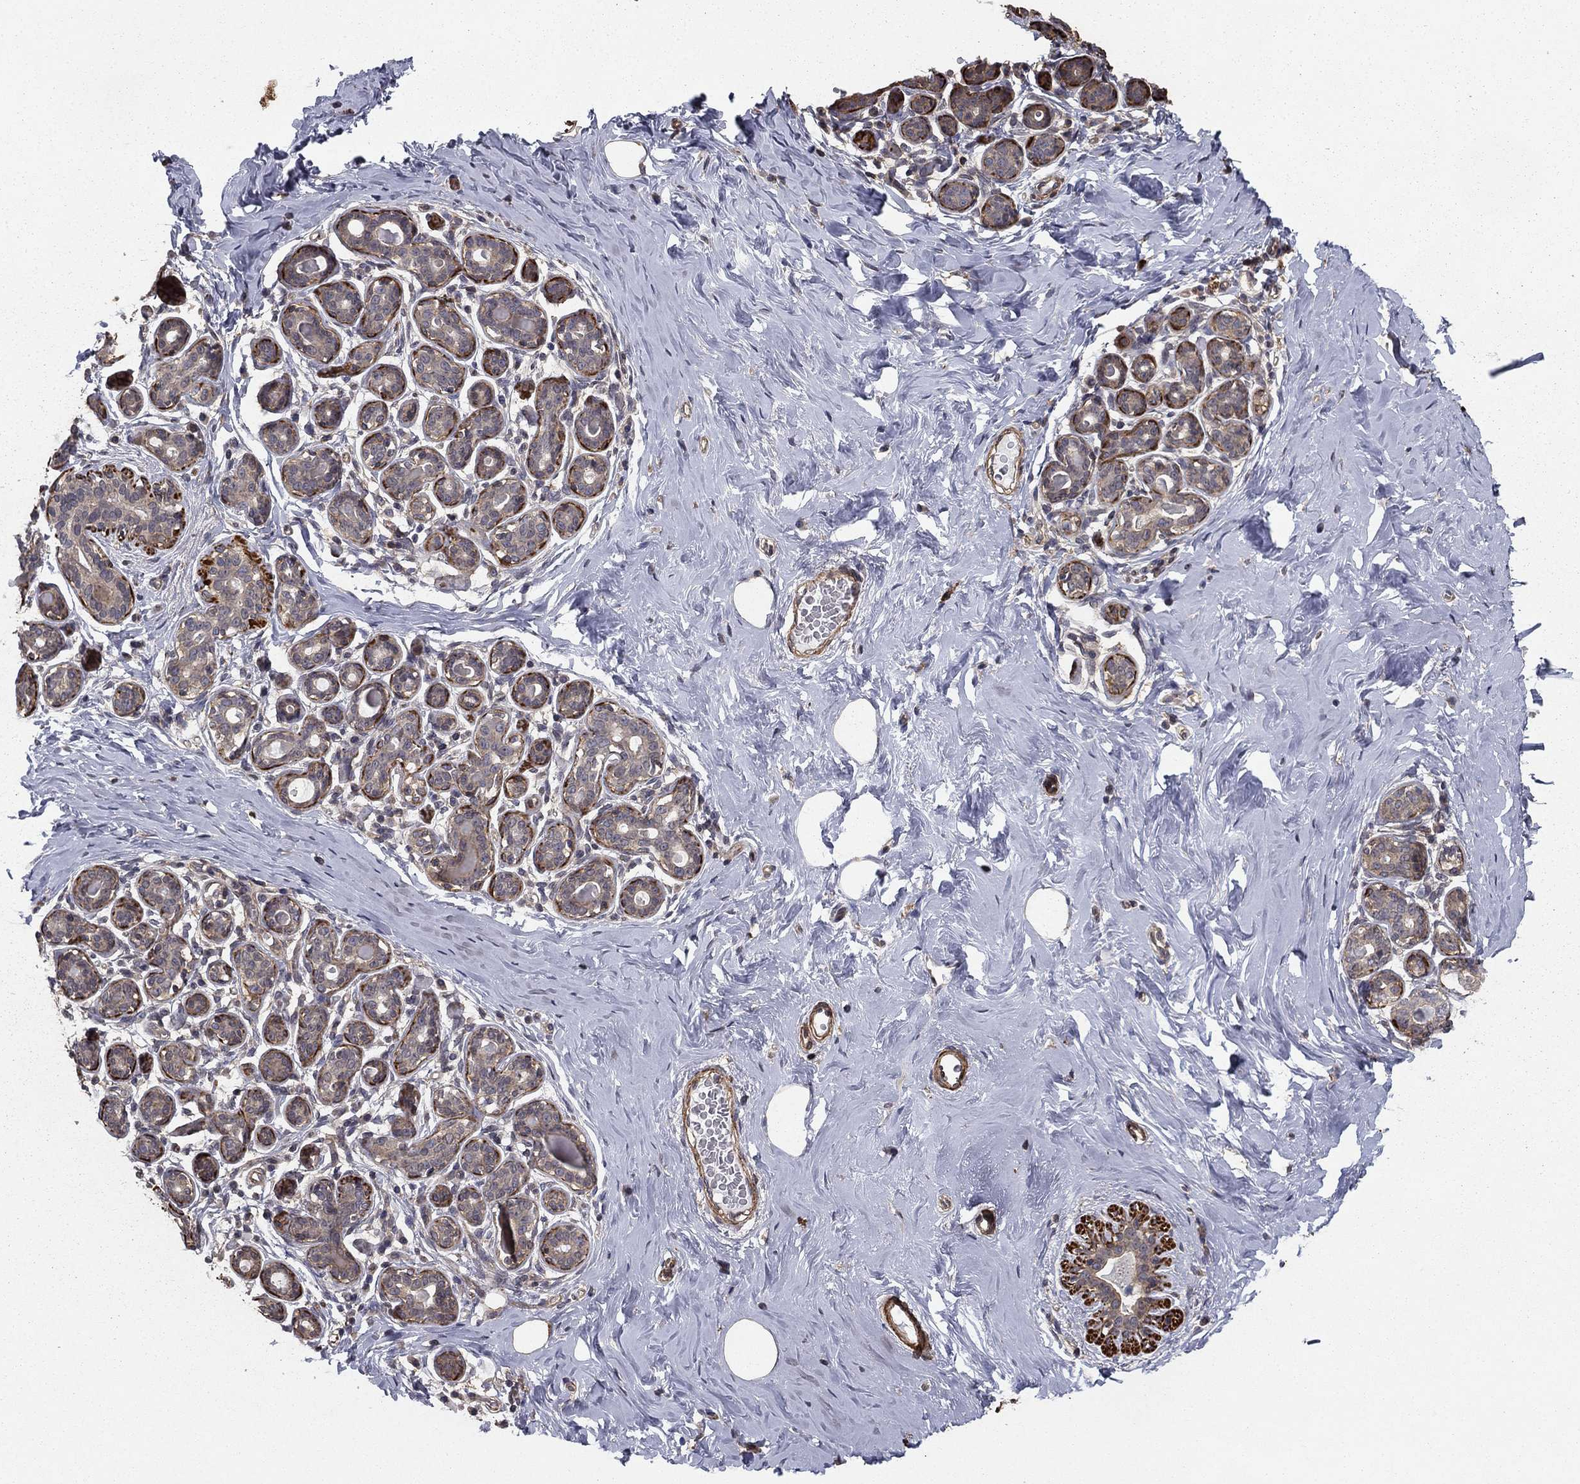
{"staining": {"intensity": "moderate", "quantity": "25%-75%", "location": "cytoplasmic/membranous"}, "tissue": "breast", "cell_type": "Adipocytes", "image_type": "normal", "snomed": [{"axis": "morphology", "description": "Normal tissue, NOS"}, {"axis": "topography", "description": "Skin"}, {"axis": "topography", "description": "Breast"}], "caption": "Moderate cytoplasmic/membranous expression is appreciated in approximately 25%-75% of adipocytes in normal breast. The protein is shown in brown color, while the nuclei are stained blue.", "gene": "HABP4", "patient": {"sex": "female", "age": 43}}